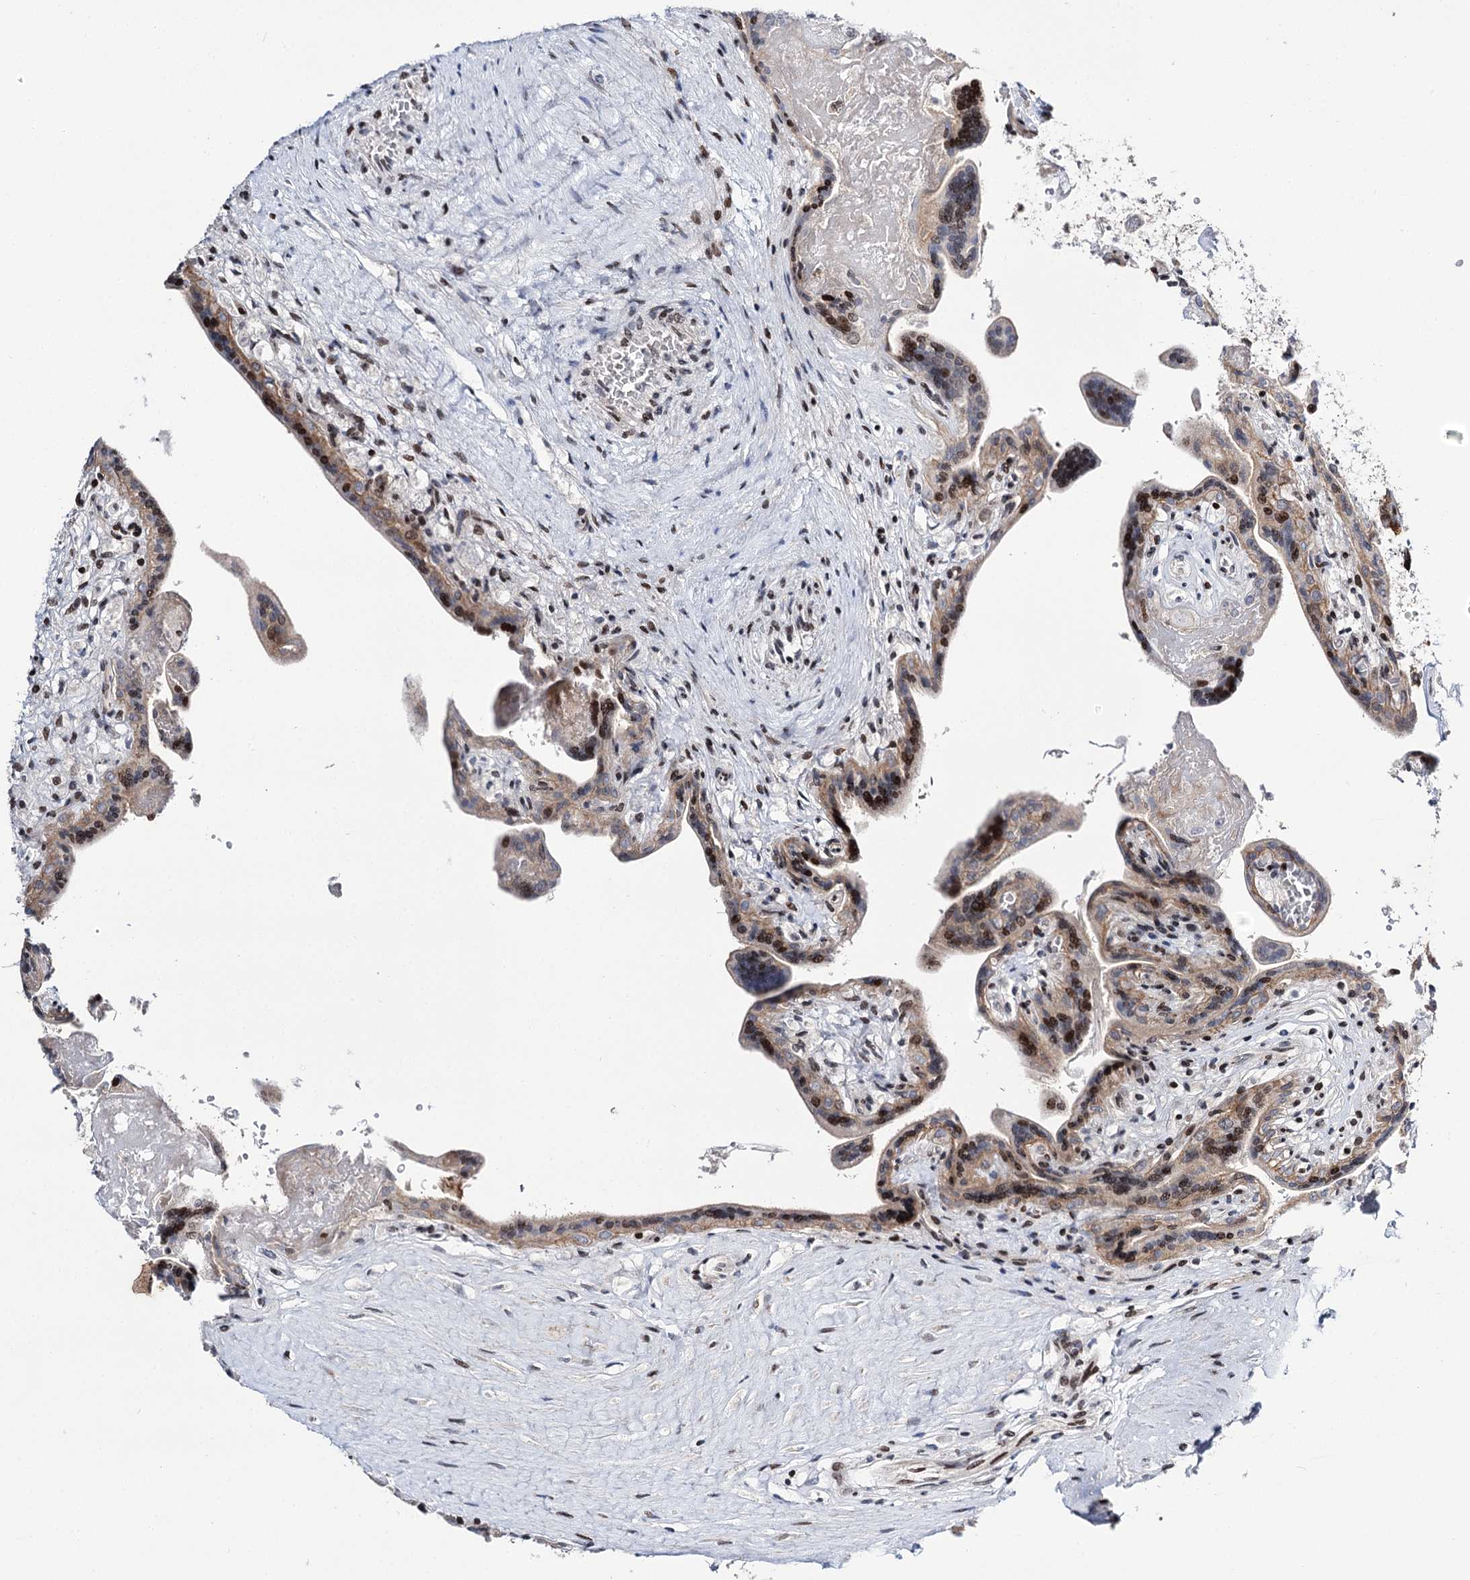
{"staining": {"intensity": "strong", "quantity": "<25%", "location": "nuclear"}, "tissue": "placenta", "cell_type": "Trophoblastic cells", "image_type": "normal", "snomed": [{"axis": "morphology", "description": "Normal tissue, NOS"}, {"axis": "topography", "description": "Placenta"}], "caption": "Normal placenta reveals strong nuclear expression in approximately <25% of trophoblastic cells.", "gene": "ITFG2", "patient": {"sex": "female", "age": 37}}